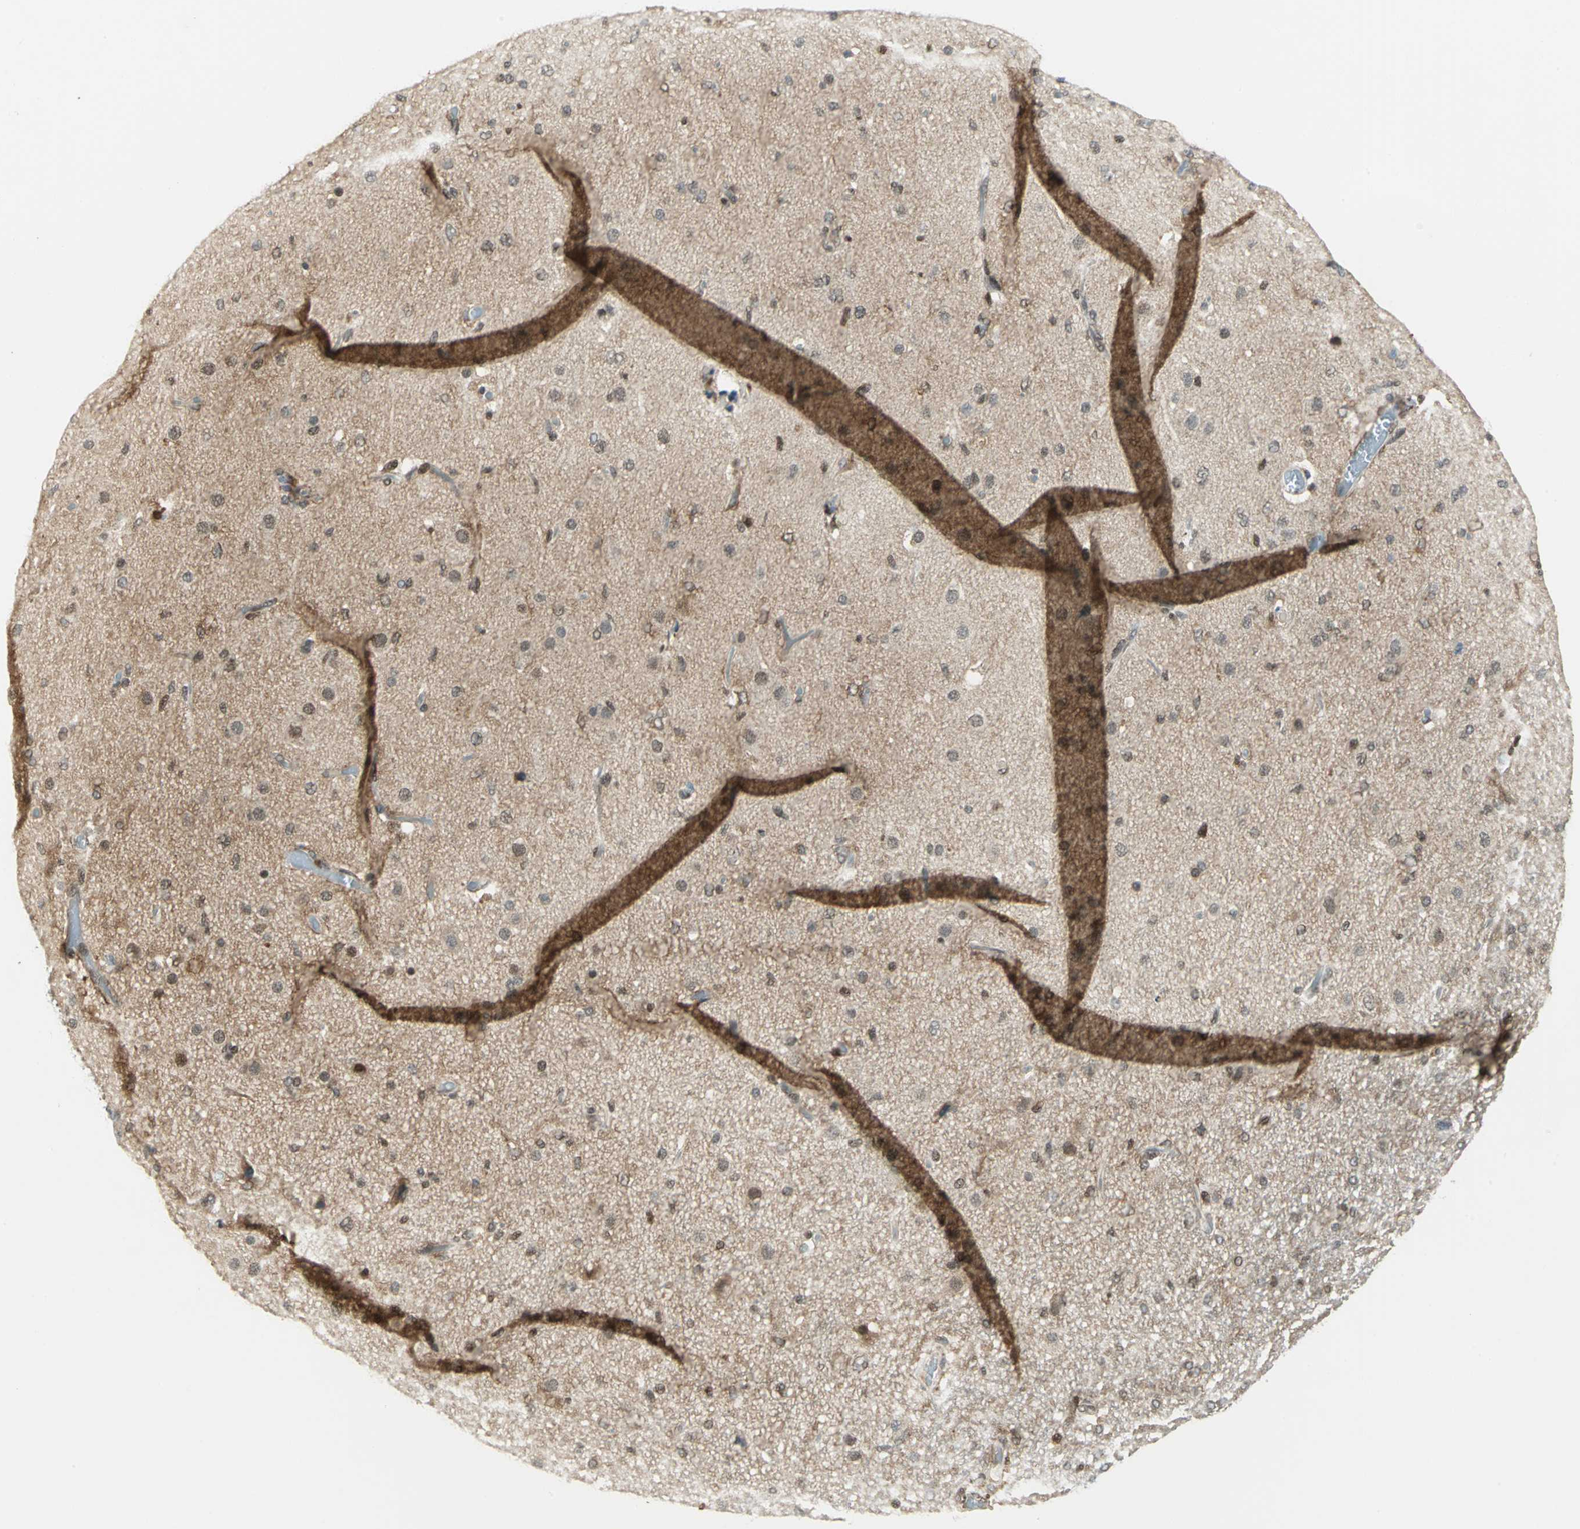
{"staining": {"intensity": "weak", "quantity": "<25%", "location": "cytoplasmic/membranous,nuclear"}, "tissue": "glioma", "cell_type": "Tumor cells", "image_type": "cancer", "snomed": [{"axis": "morphology", "description": "Glioma, malignant, High grade"}, {"axis": "topography", "description": "Brain"}], "caption": "The micrograph exhibits no staining of tumor cells in glioma.", "gene": "RAD17", "patient": {"sex": "male", "age": 33}}